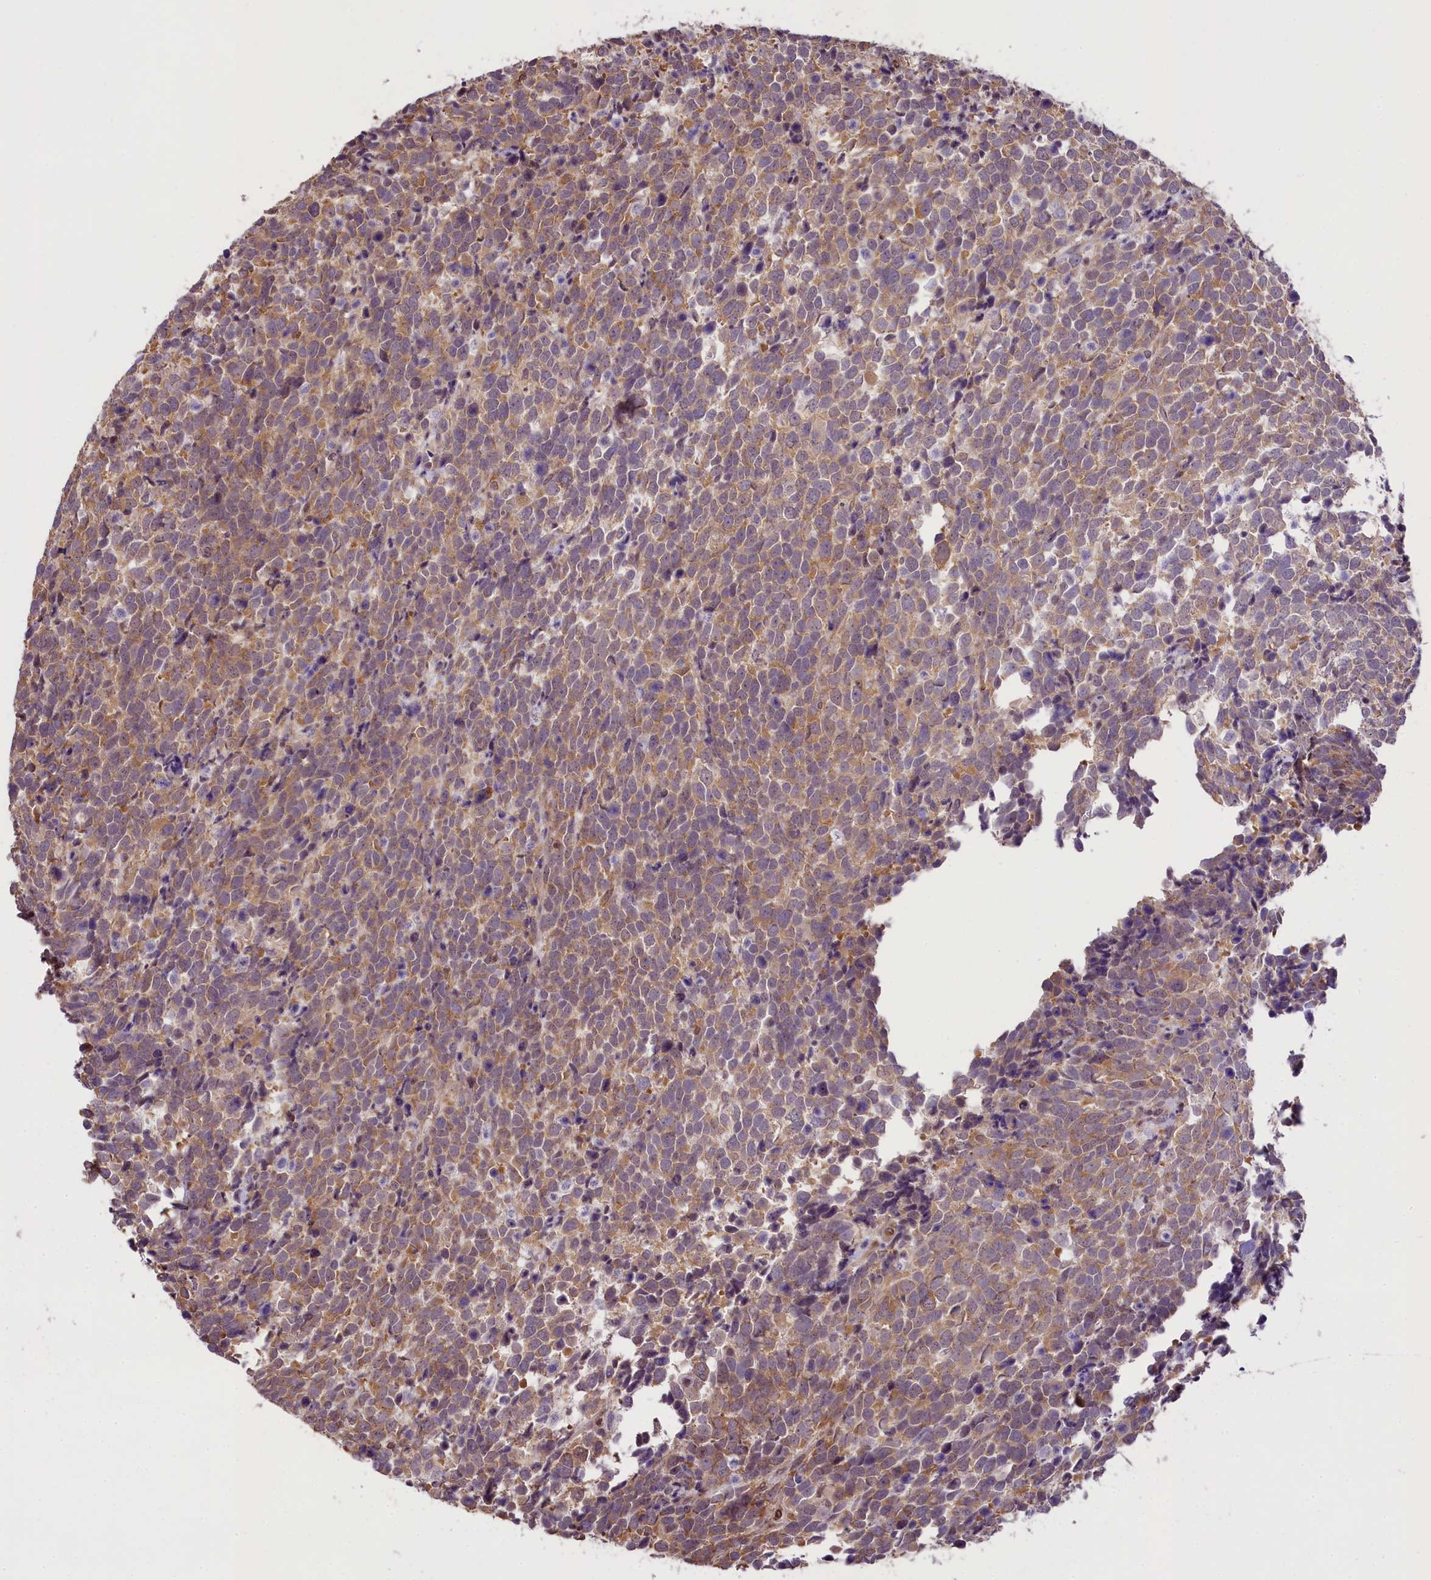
{"staining": {"intensity": "moderate", "quantity": ">75%", "location": "cytoplasmic/membranous"}, "tissue": "urothelial cancer", "cell_type": "Tumor cells", "image_type": "cancer", "snomed": [{"axis": "morphology", "description": "Urothelial carcinoma, High grade"}, {"axis": "topography", "description": "Urinary bladder"}], "caption": "Urothelial cancer tissue shows moderate cytoplasmic/membranous expression in about >75% of tumor cells", "gene": "RBBP8", "patient": {"sex": "female", "age": 82}}